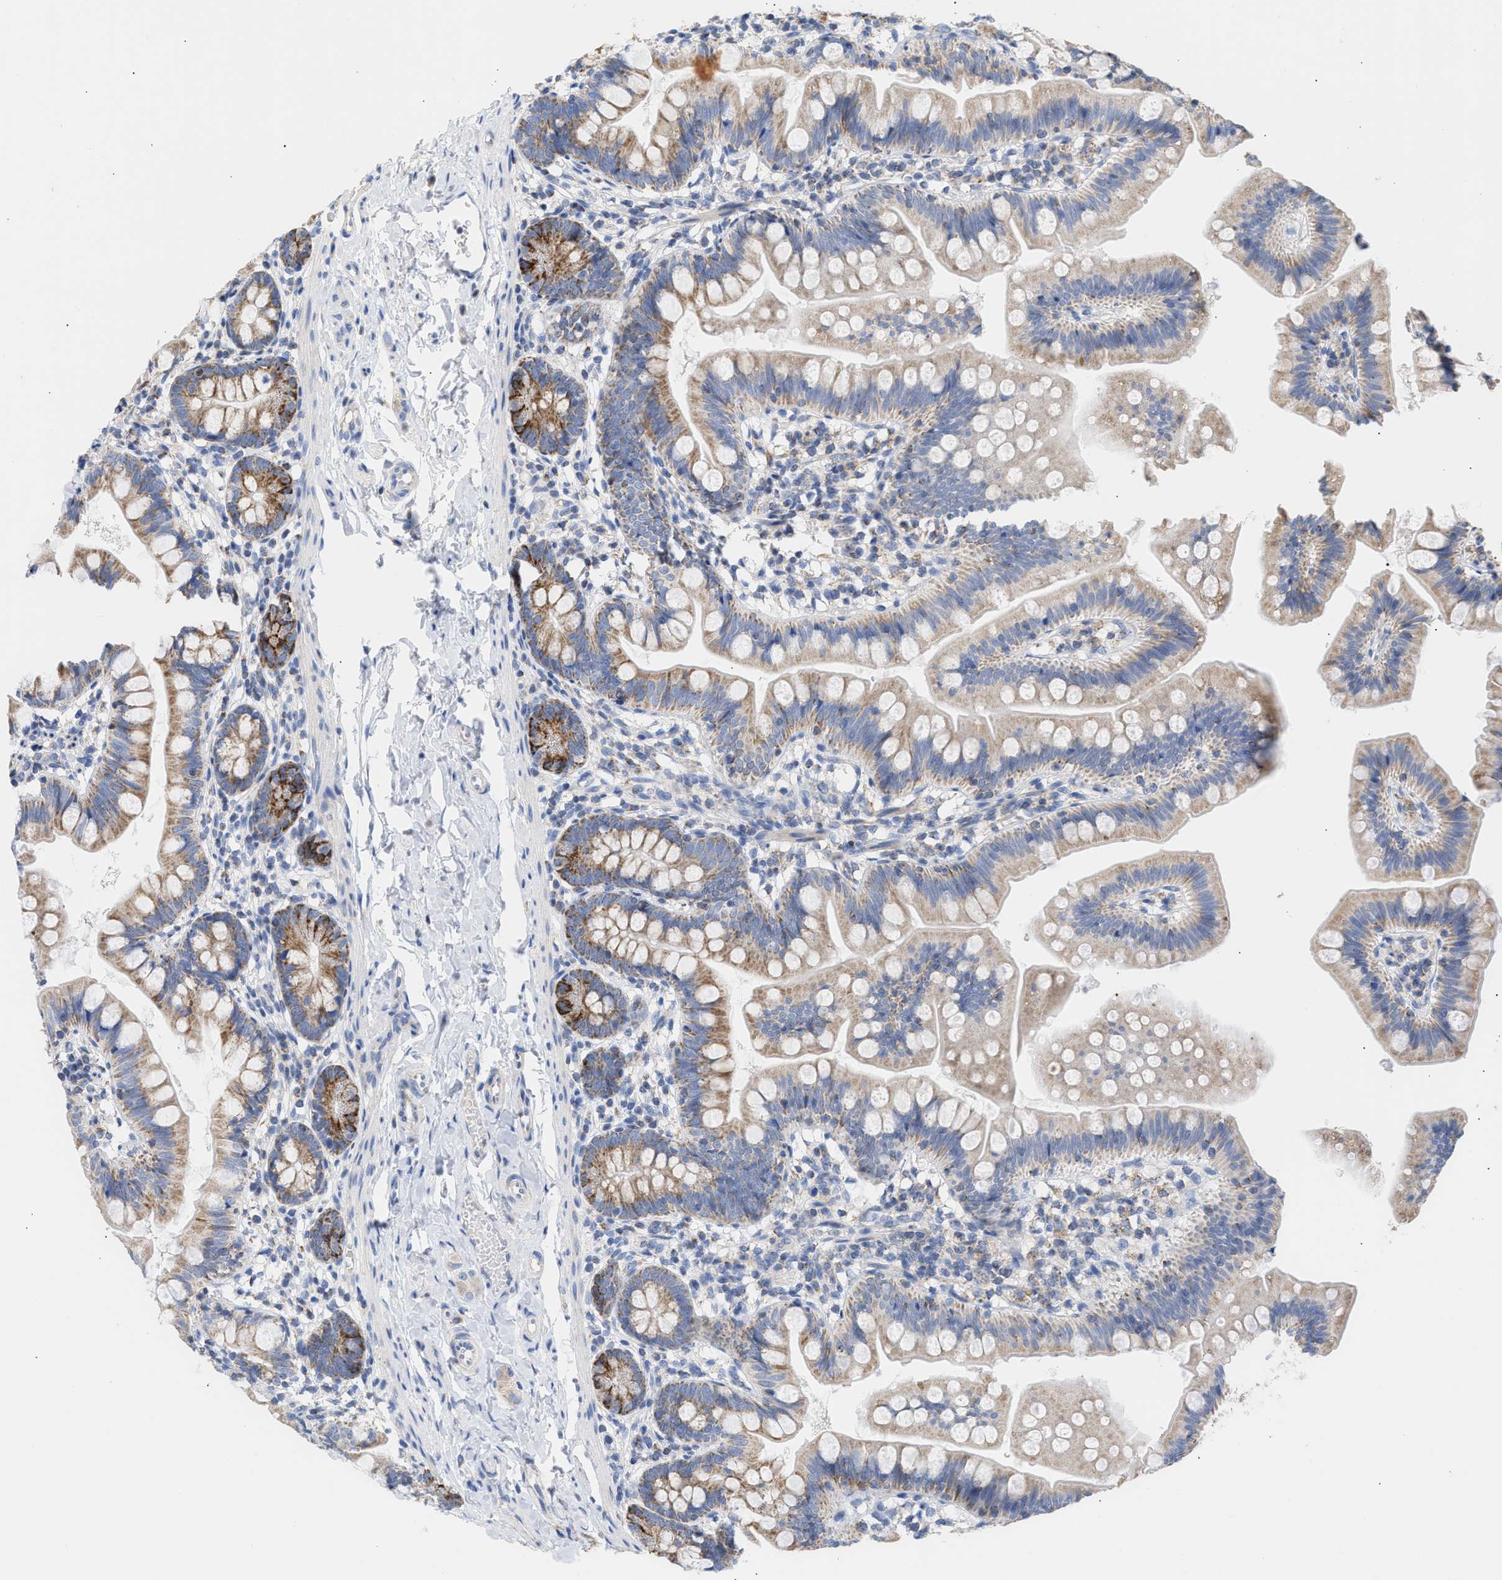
{"staining": {"intensity": "moderate", "quantity": "25%-75%", "location": "cytoplasmic/membranous"}, "tissue": "small intestine", "cell_type": "Glandular cells", "image_type": "normal", "snomed": [{"axis": "morphology", "description": "Normal tissue, NOS"}, {"axis": "topography", "description": "Small intestine"}], "caption": "Glandular cells demonstrate moderate cytoplasmic/membranous expression in approximately 25%-75% of cells in unremarkable small intestine. The staining was performed using DAB to visualize the protein expression in brown, while the nuclei were stained in blue with hematoxylin (Magnification: 20x).", "gene": "ACOT13", "patient": {"sex": "male", "age": 7}}